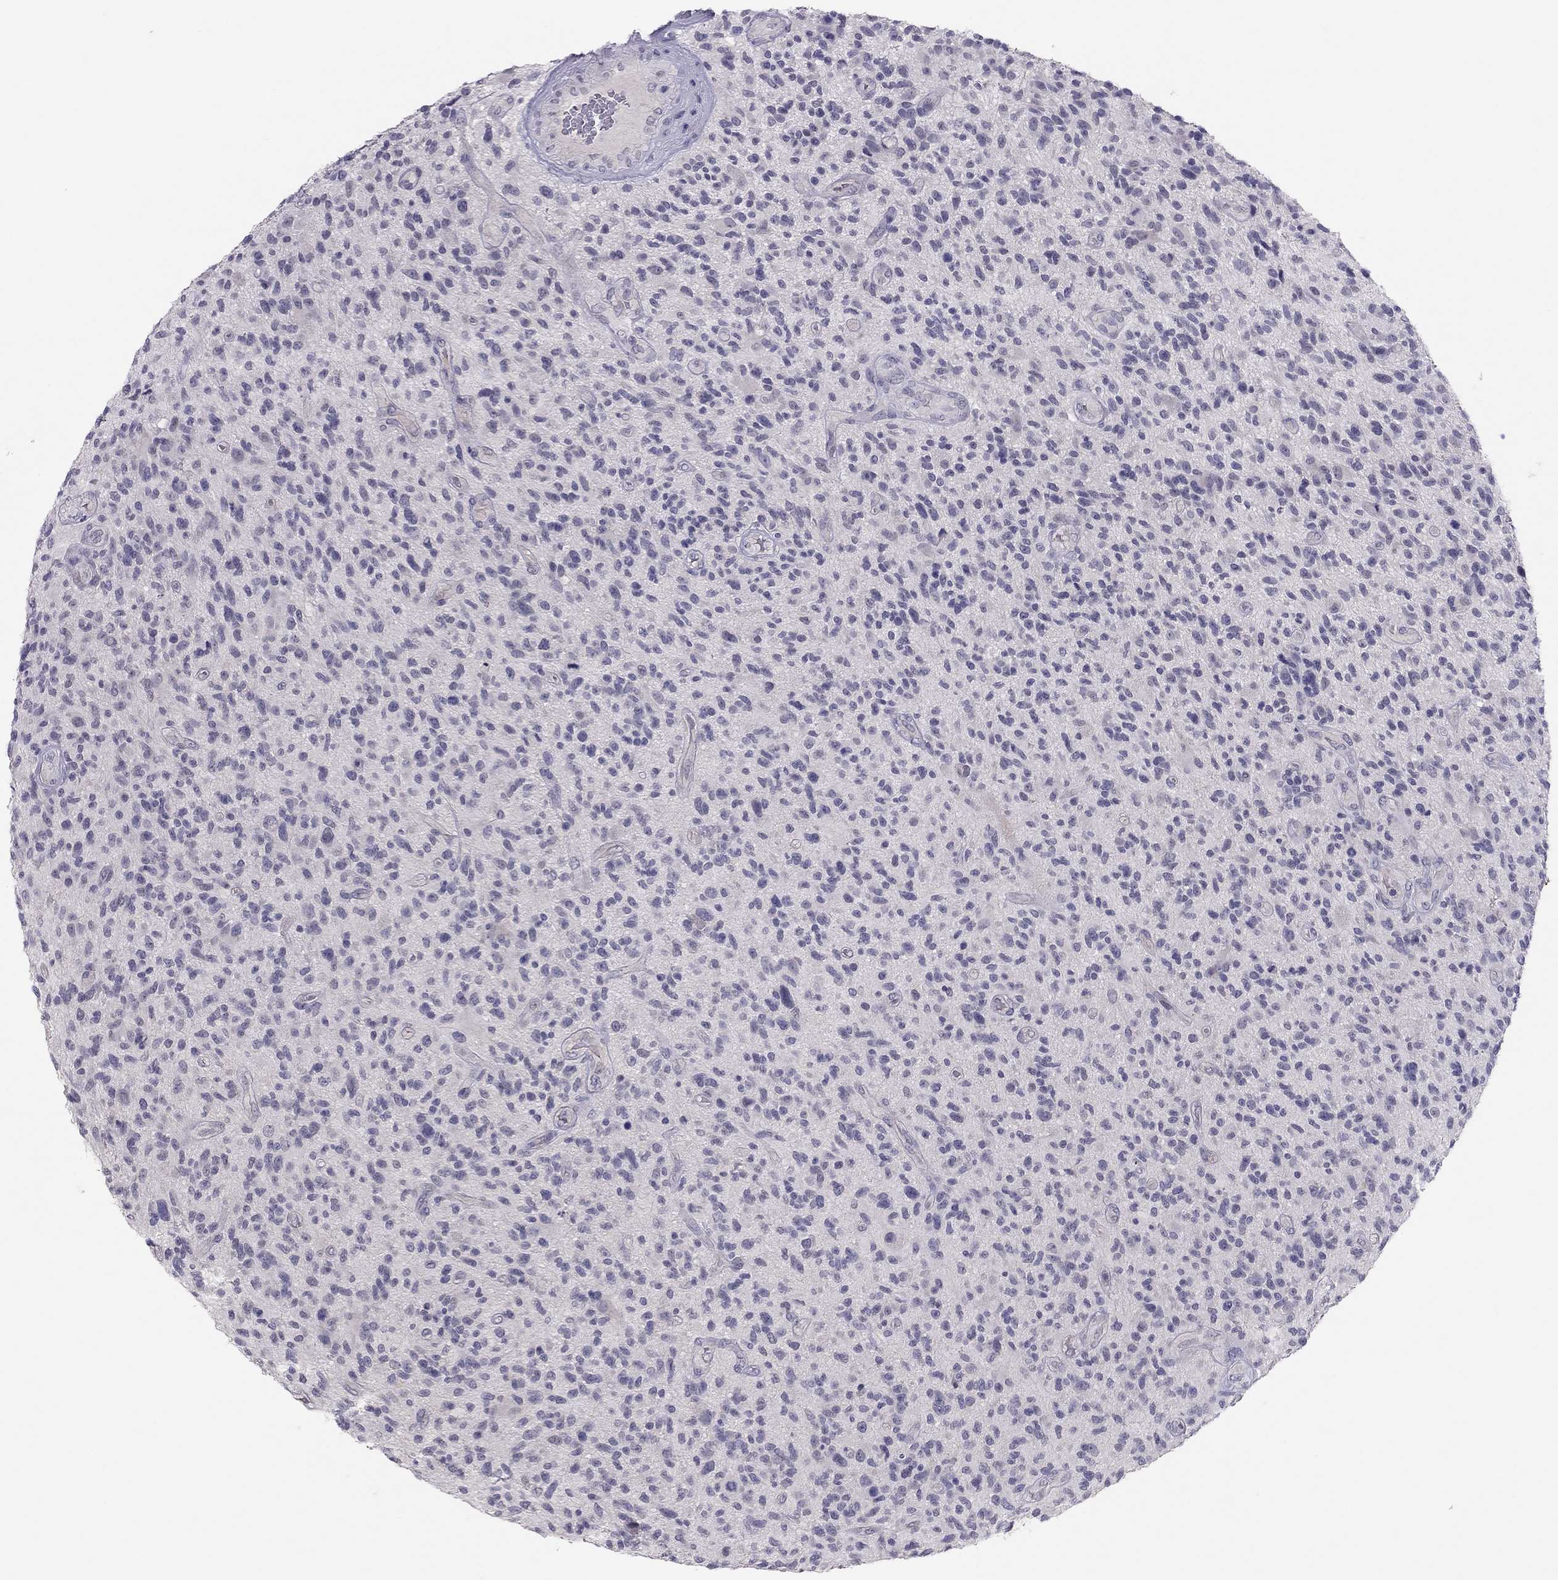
{"staining": {"intensity": "negative", "quantity": "none", "location": "none"}, "tissue": "glioma", "cell_type": "Tumor cells", "image_type": "cancer", "snomed": [{"axis": "morphology", "description": "Glioma, malignant, High grade"}, {"axis": "topography", "description": "Brain"}], "caption": "Immunohistochemistry image of neoplastic tissue: human high-grade glioma (malignant) stained with DAB demonstrates no significant protein expression in tumor cells.", "gene": "ADORA2A", "patient": {"sex": "male", "age": 47}}